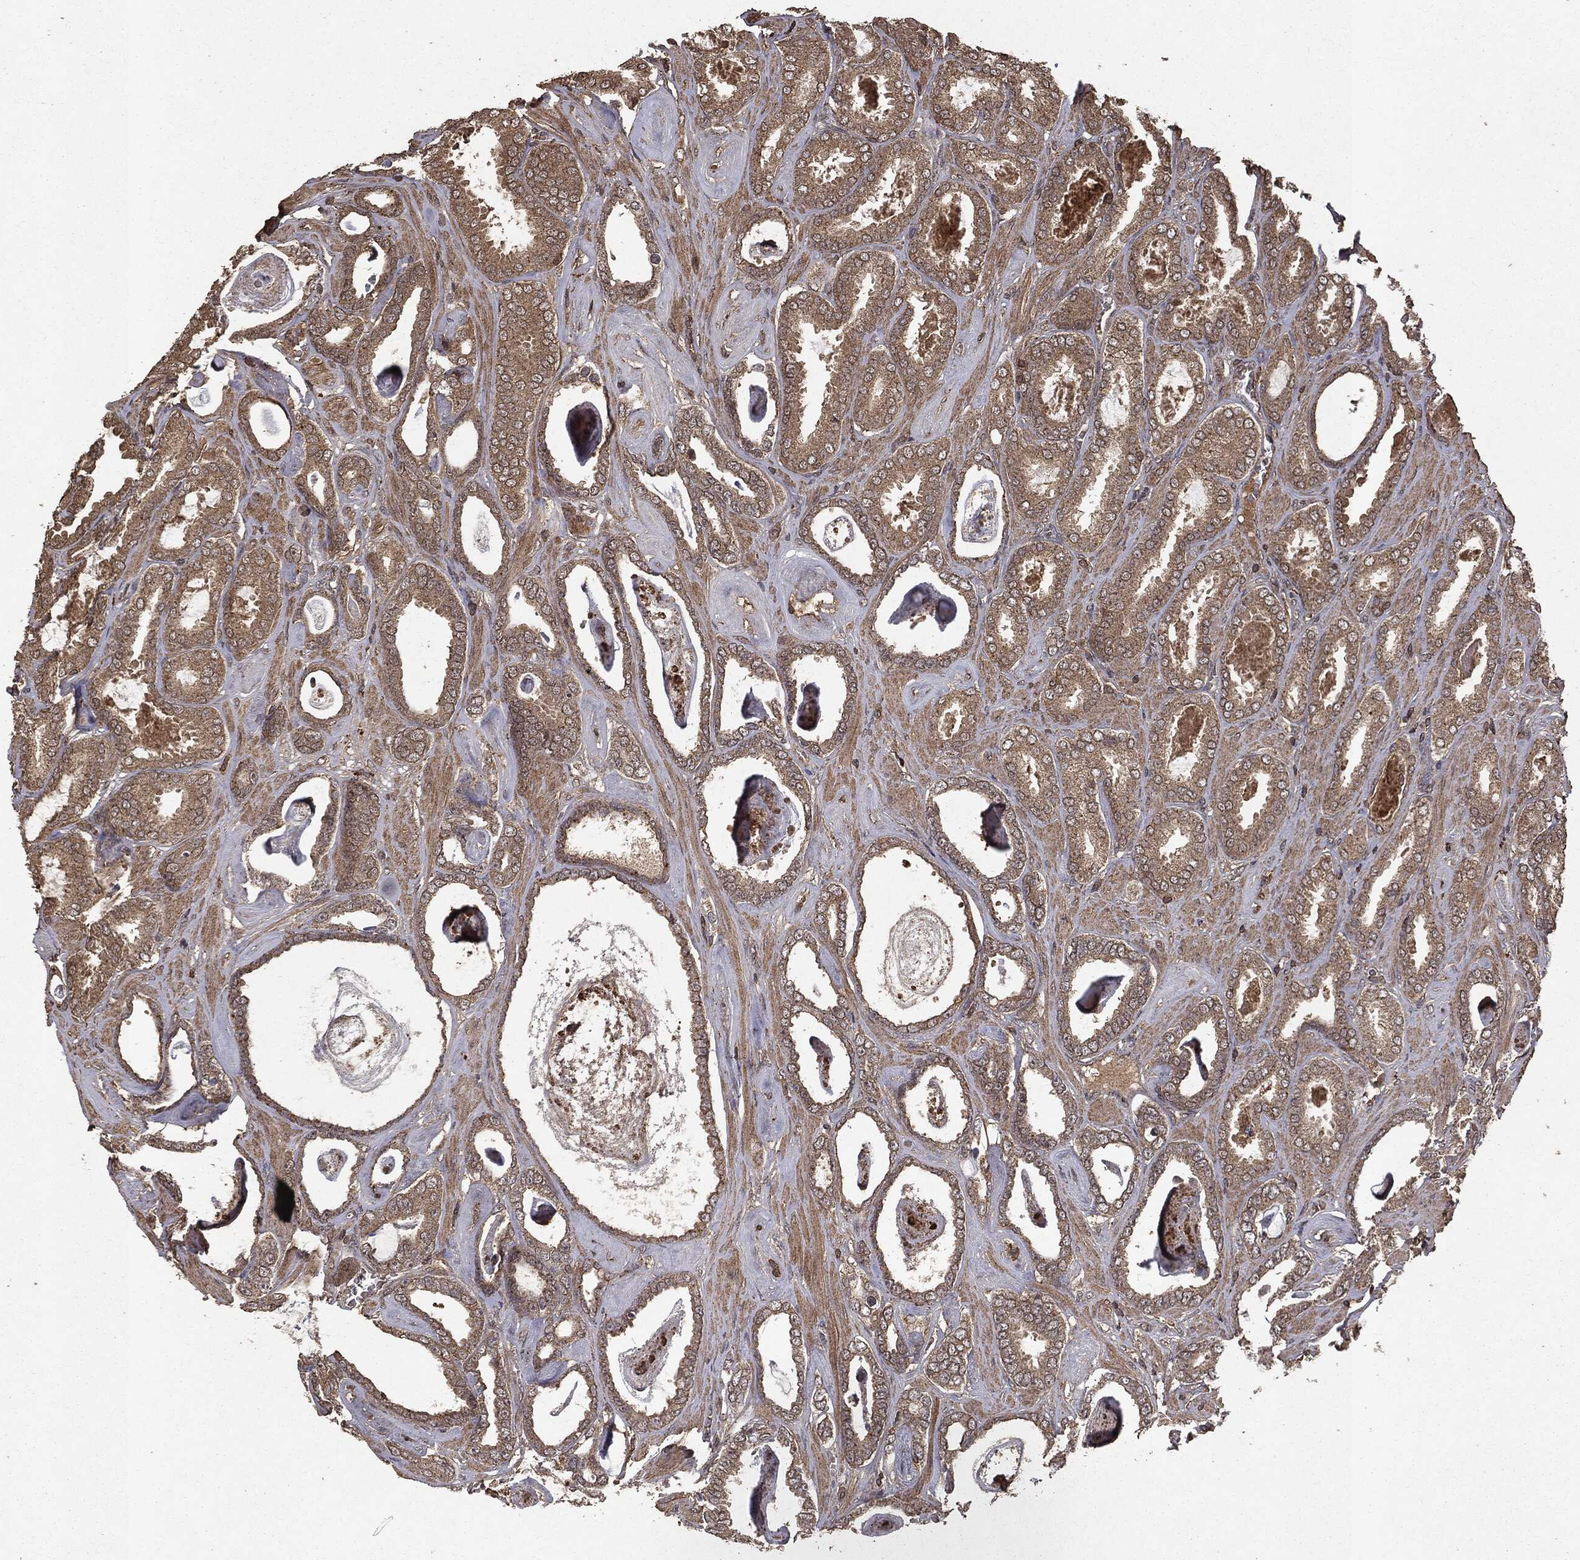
{"staining": {"intensity": "moderate", "quantity": ">75%", "location": "cytoplasmic/membranous"}, "tissue": "prostate cancer", "cell_type": "Tumor cells", "image_type": "cancer", "snomed": [{"axis": "morphology", "description": "Adenocarcinoma, High grade"}, {"axis": "topography", "description": "Prostate"}], "caption": "Immunohistochemistry (IHC) (DAB (3,3'-diaminobenzidine)) staining of human prostate cancer (high-grade adenocarcinoma) displays moderate cytoplasmic/membranous protein expression in about >75% of tumor cells.", "gene": "NME1", "patient": {"sex": "male", "age": 63}}